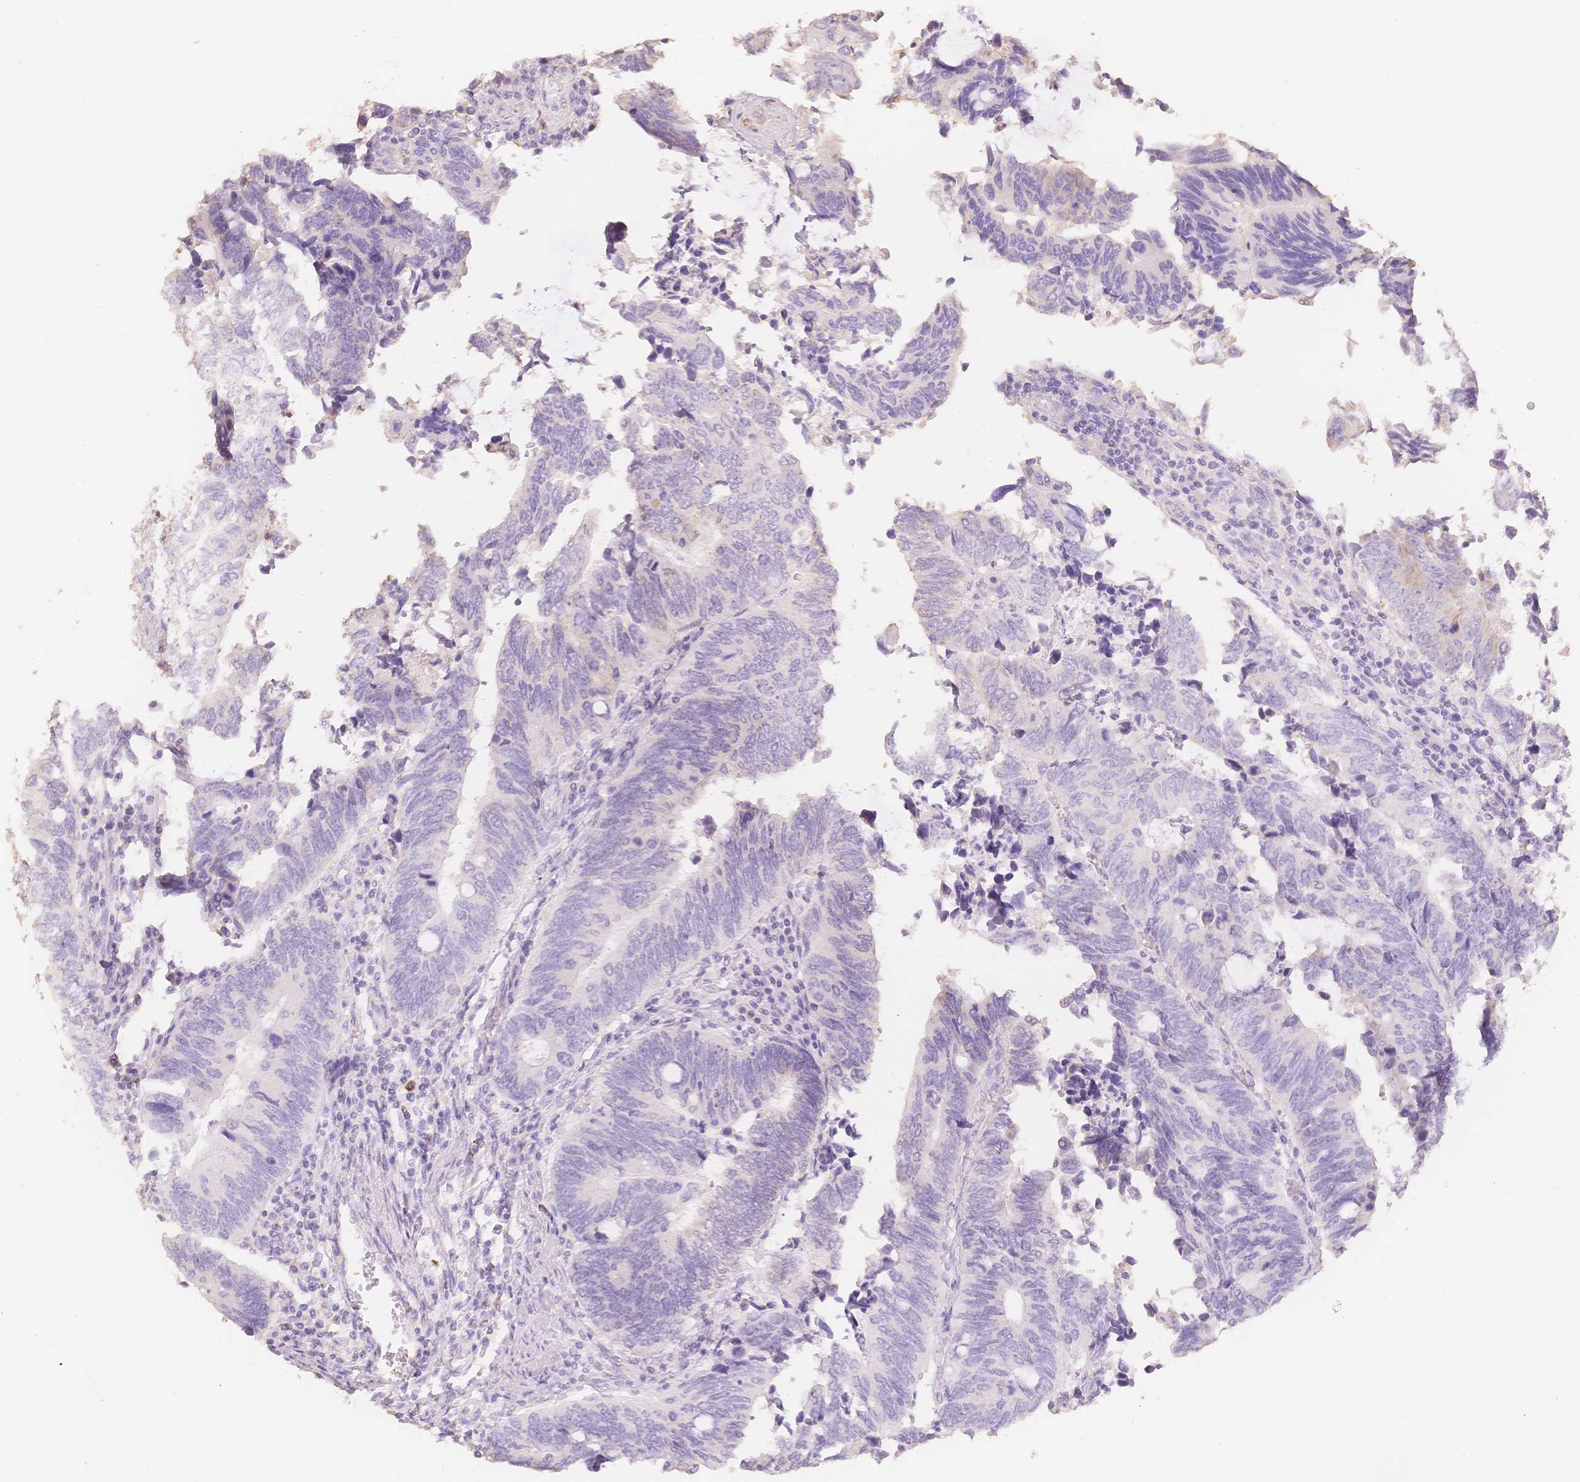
{"staining": {"intensity": "negative", "quantity": "none", "location": "none"}, "tissue": "colorectal cancer", "cell_type": "Tumor cells", "image_type": "cancer", "snomed": [{"axis": "morphology", "description": "Adenocarcinoma, NOS"}, {"axis": "topography", "description": "Colon"}], "caption": "Immunohistochemical staining of human colorectal cancer demonstrates no significant expression in tumor cells. The staining was performed using DAB (3,3'-diaminobenzidine) to visualize the protein expression in brown, while the nuclei were stained in blue with hematoxylin (Magnification: 20x).", "gene": "MBOAT7", "patient": {"sex": "male", "age": 87}}